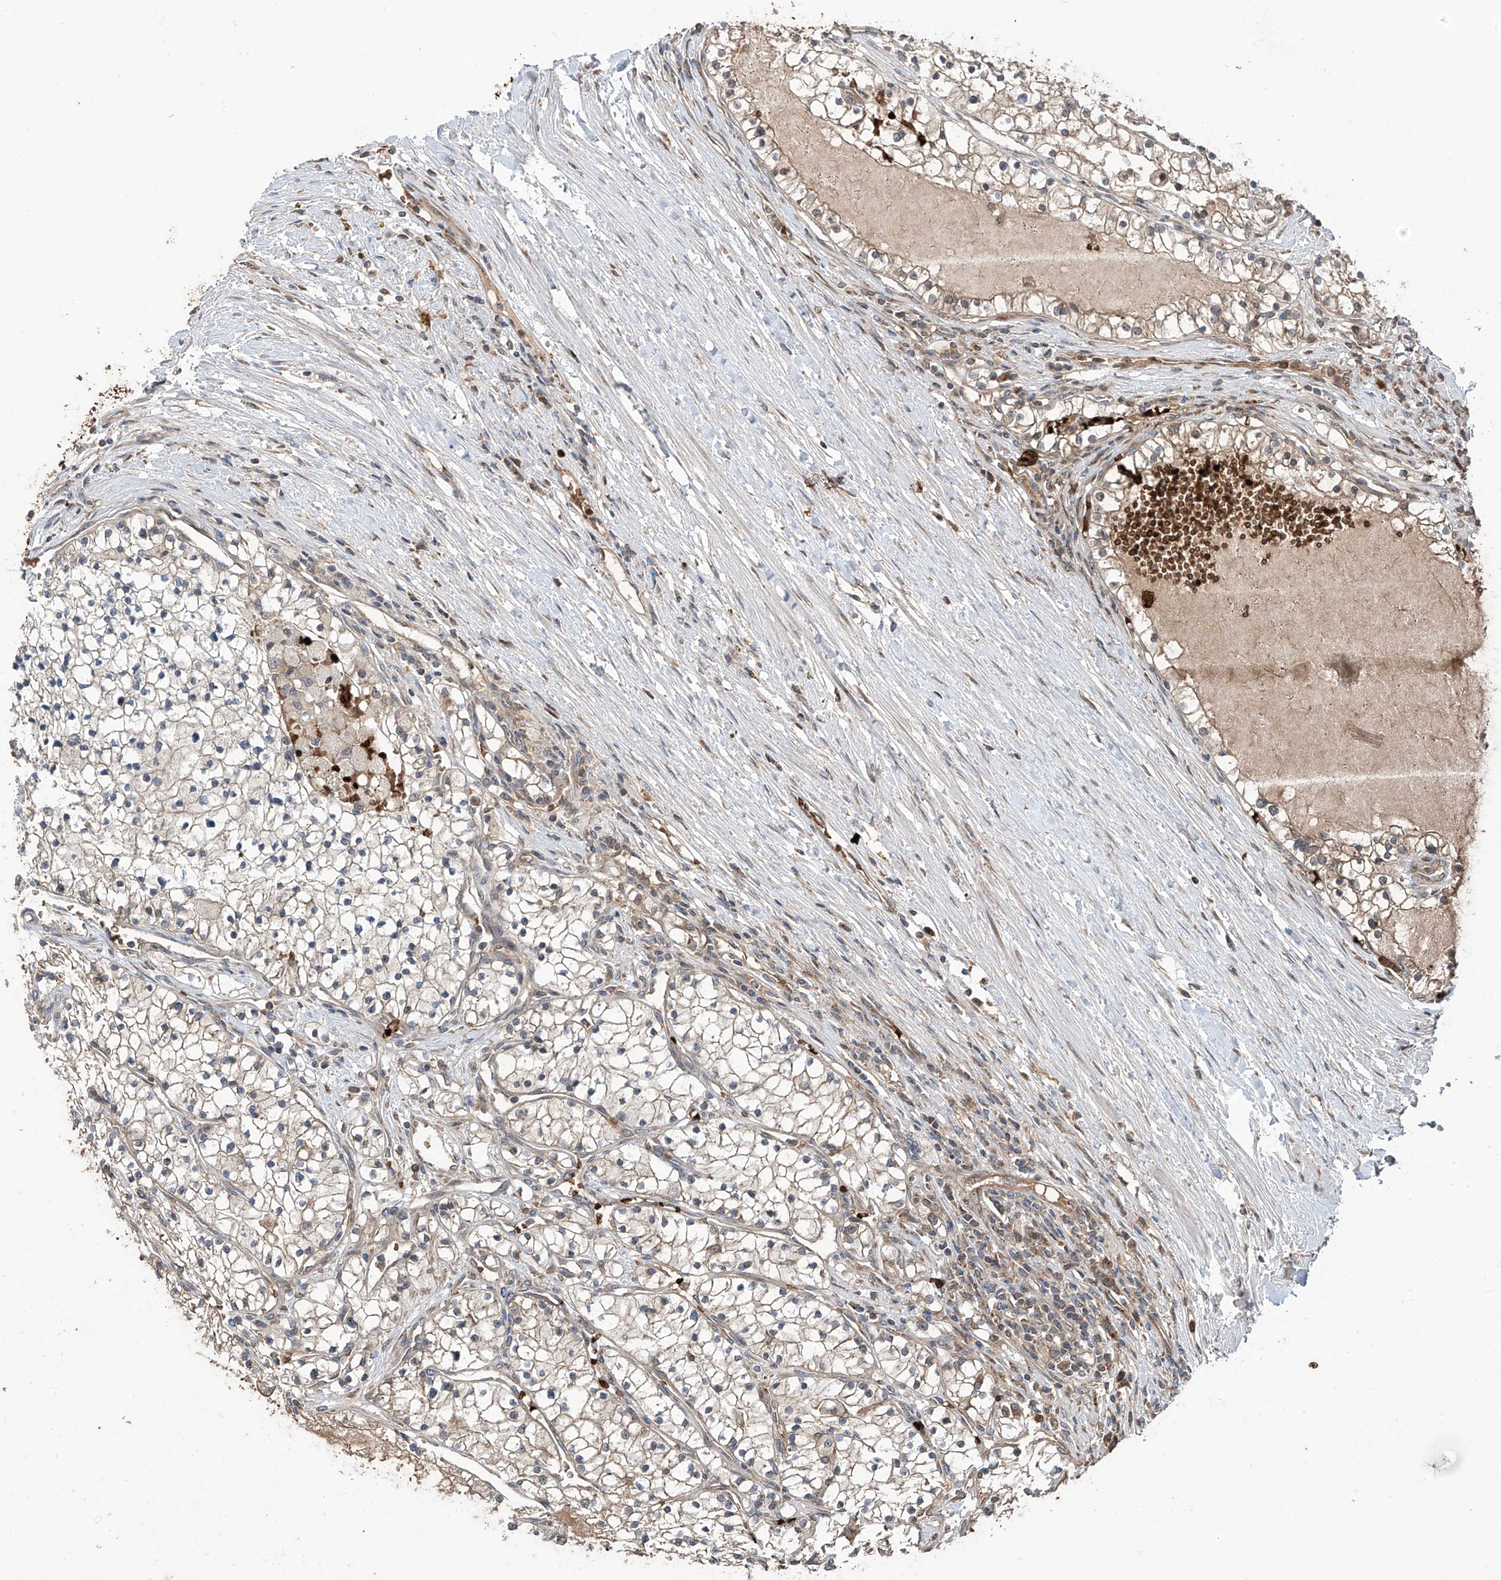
{"staining": {"intensity": "strong", "quantity": "<25%", "location": "cytoplasmic/membranous"}, "tissue": "renal cancer", "cell_type": "Tumor cells", "image_type": "cancer", "snomed": [{"axis": "morphology", "description": "Normal tissue, NOS"}, {"axis": "morphology", "description": "Adenocarcinoma, NOS"}, {"axis": "topography", "description": "Kidney"}], "caption": "Tumor cells exhibit medium levels of strong cytoplasmic/membranous positivity in about <25% of cells in human adenocarcinoma (renal).", "gene": "ZDHHC9", "patient": {"sex": "male", "age": 68}}